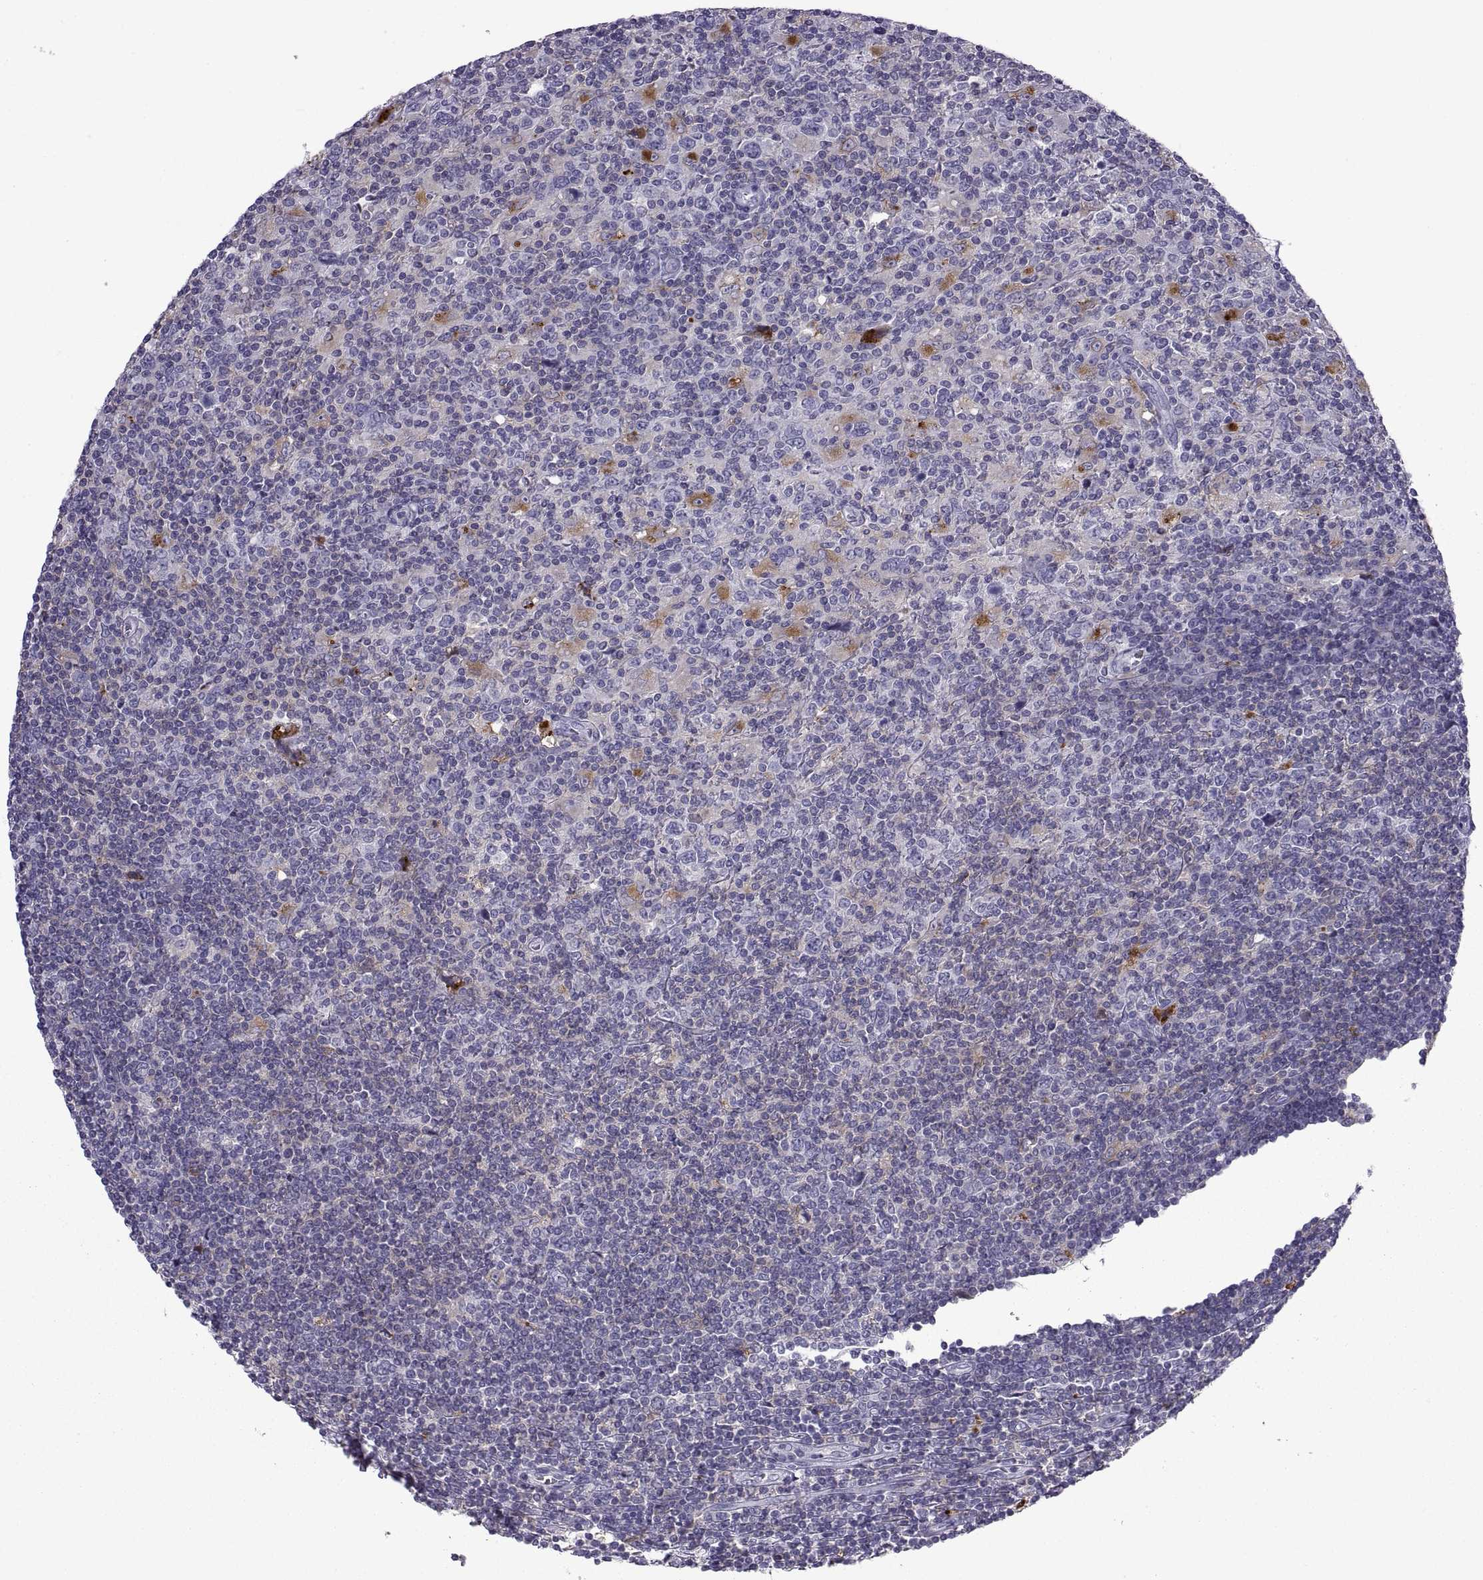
{"staining": {"intensity": "moderate", "quantity": ">75%", "location": "cytoplasmic/membranous"}, "tissue": "lymphoma", "cell_type": "Tumor cells", "image_type": "cancer", "snomed": [{"axis": "morphology", "description": "Hodgkin's disease, NOS"}, {"axis": "topography", "description": "Lymph node"}], "caption": "The immunohistochemical stain highlights moderate cytoplasmic/membranous staining in tumor cells of Hodgkin's disease tissue.", "gene": "RGS19", "patient": {"sex": "male", "age": 40}}